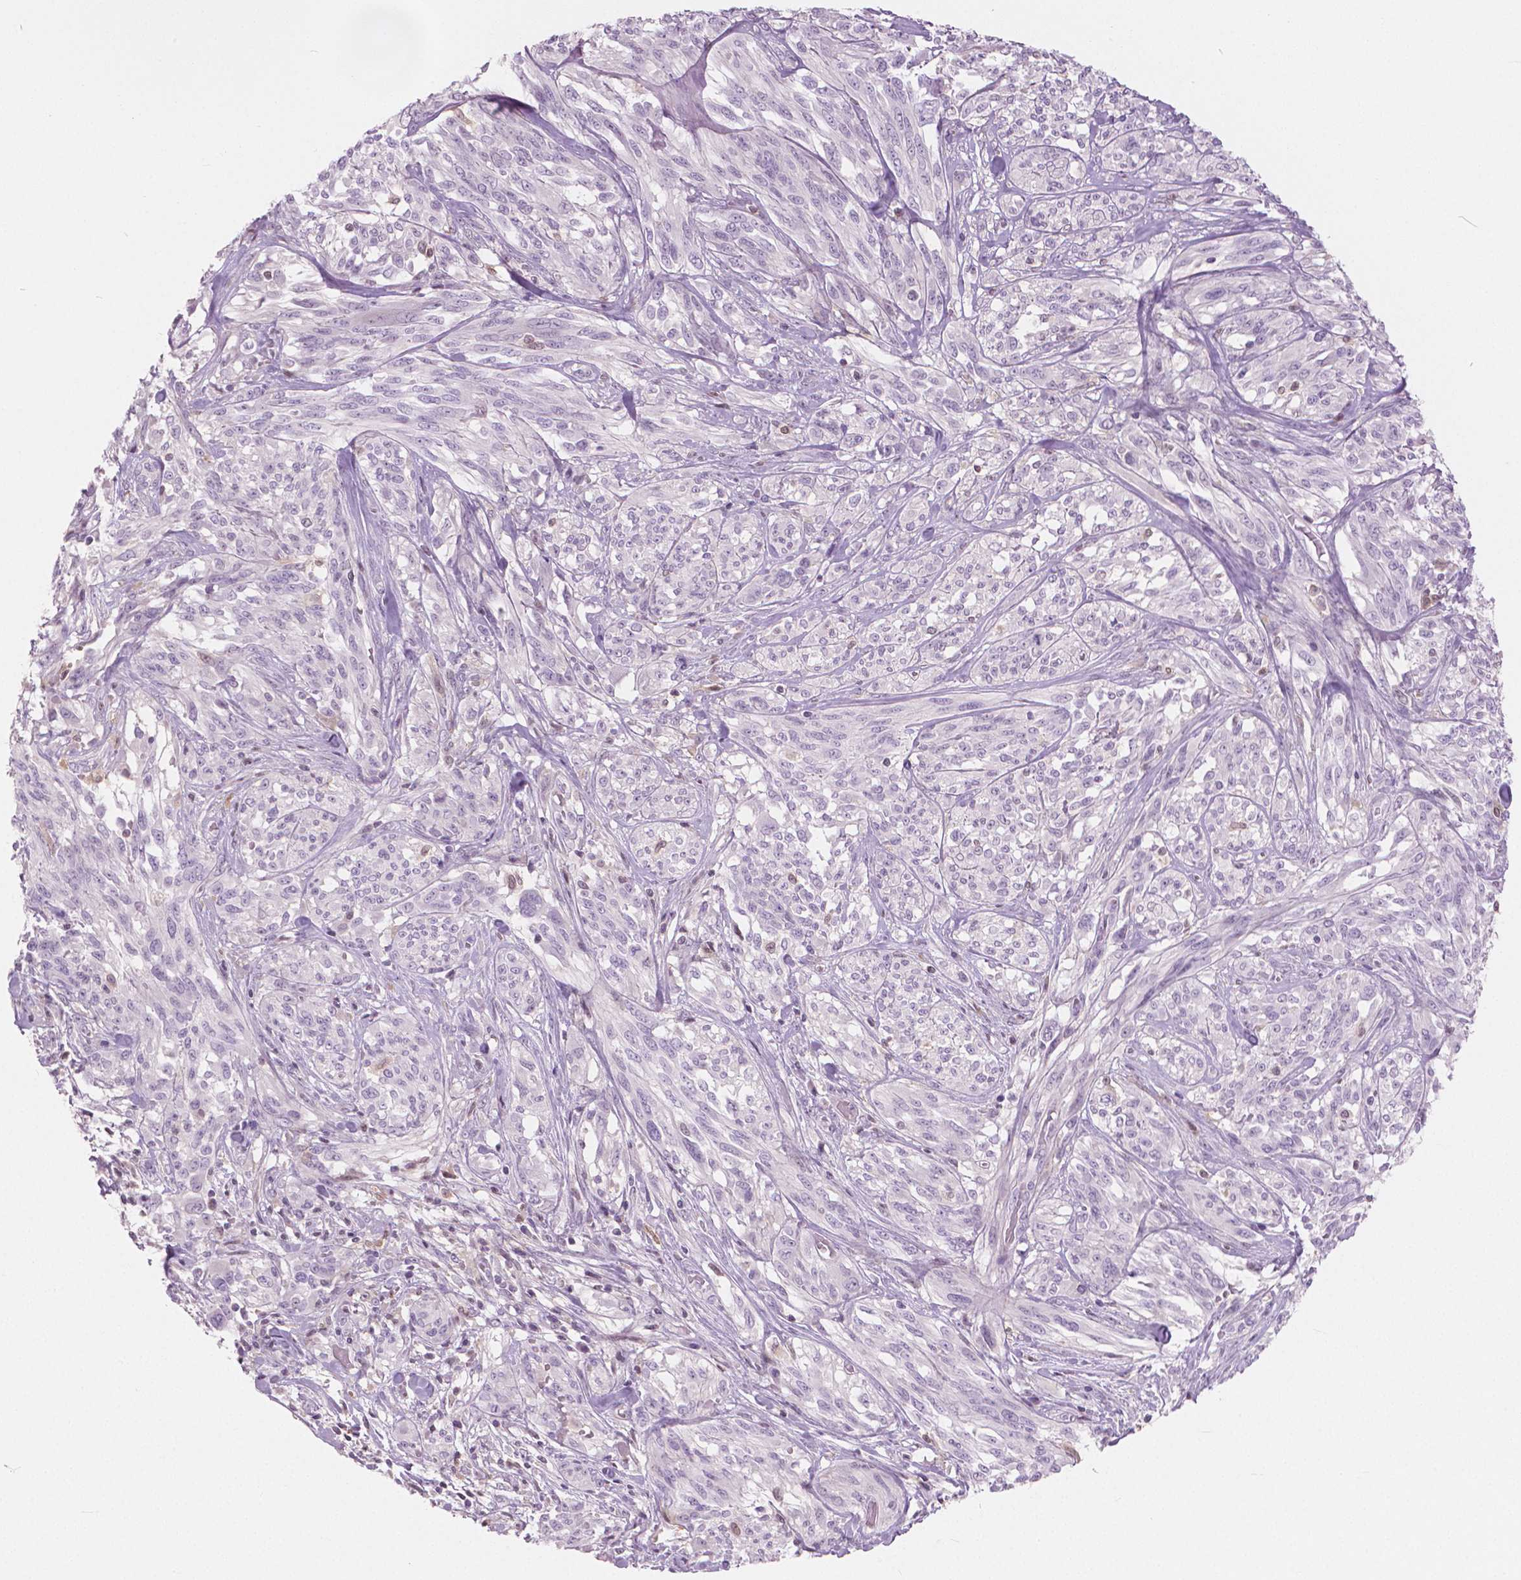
{"staining": {"intensity": "negative", "quantity": "none", "location": "none"}, "tissue": "melanoma", "cell_type": "Tumor cells", "image_type": "cancer", "snomed": [{"axis": "morphology", "description": "Malignant melanoma, NOS"}, {"axis": "topography", "description": "Skin"}], "caption": "This is a histopathology image of IHC staining of melanoma, which shows no positivity in tumor cells.", "gene": "GALM", "patient": {"sex": "female", "age": 91}}